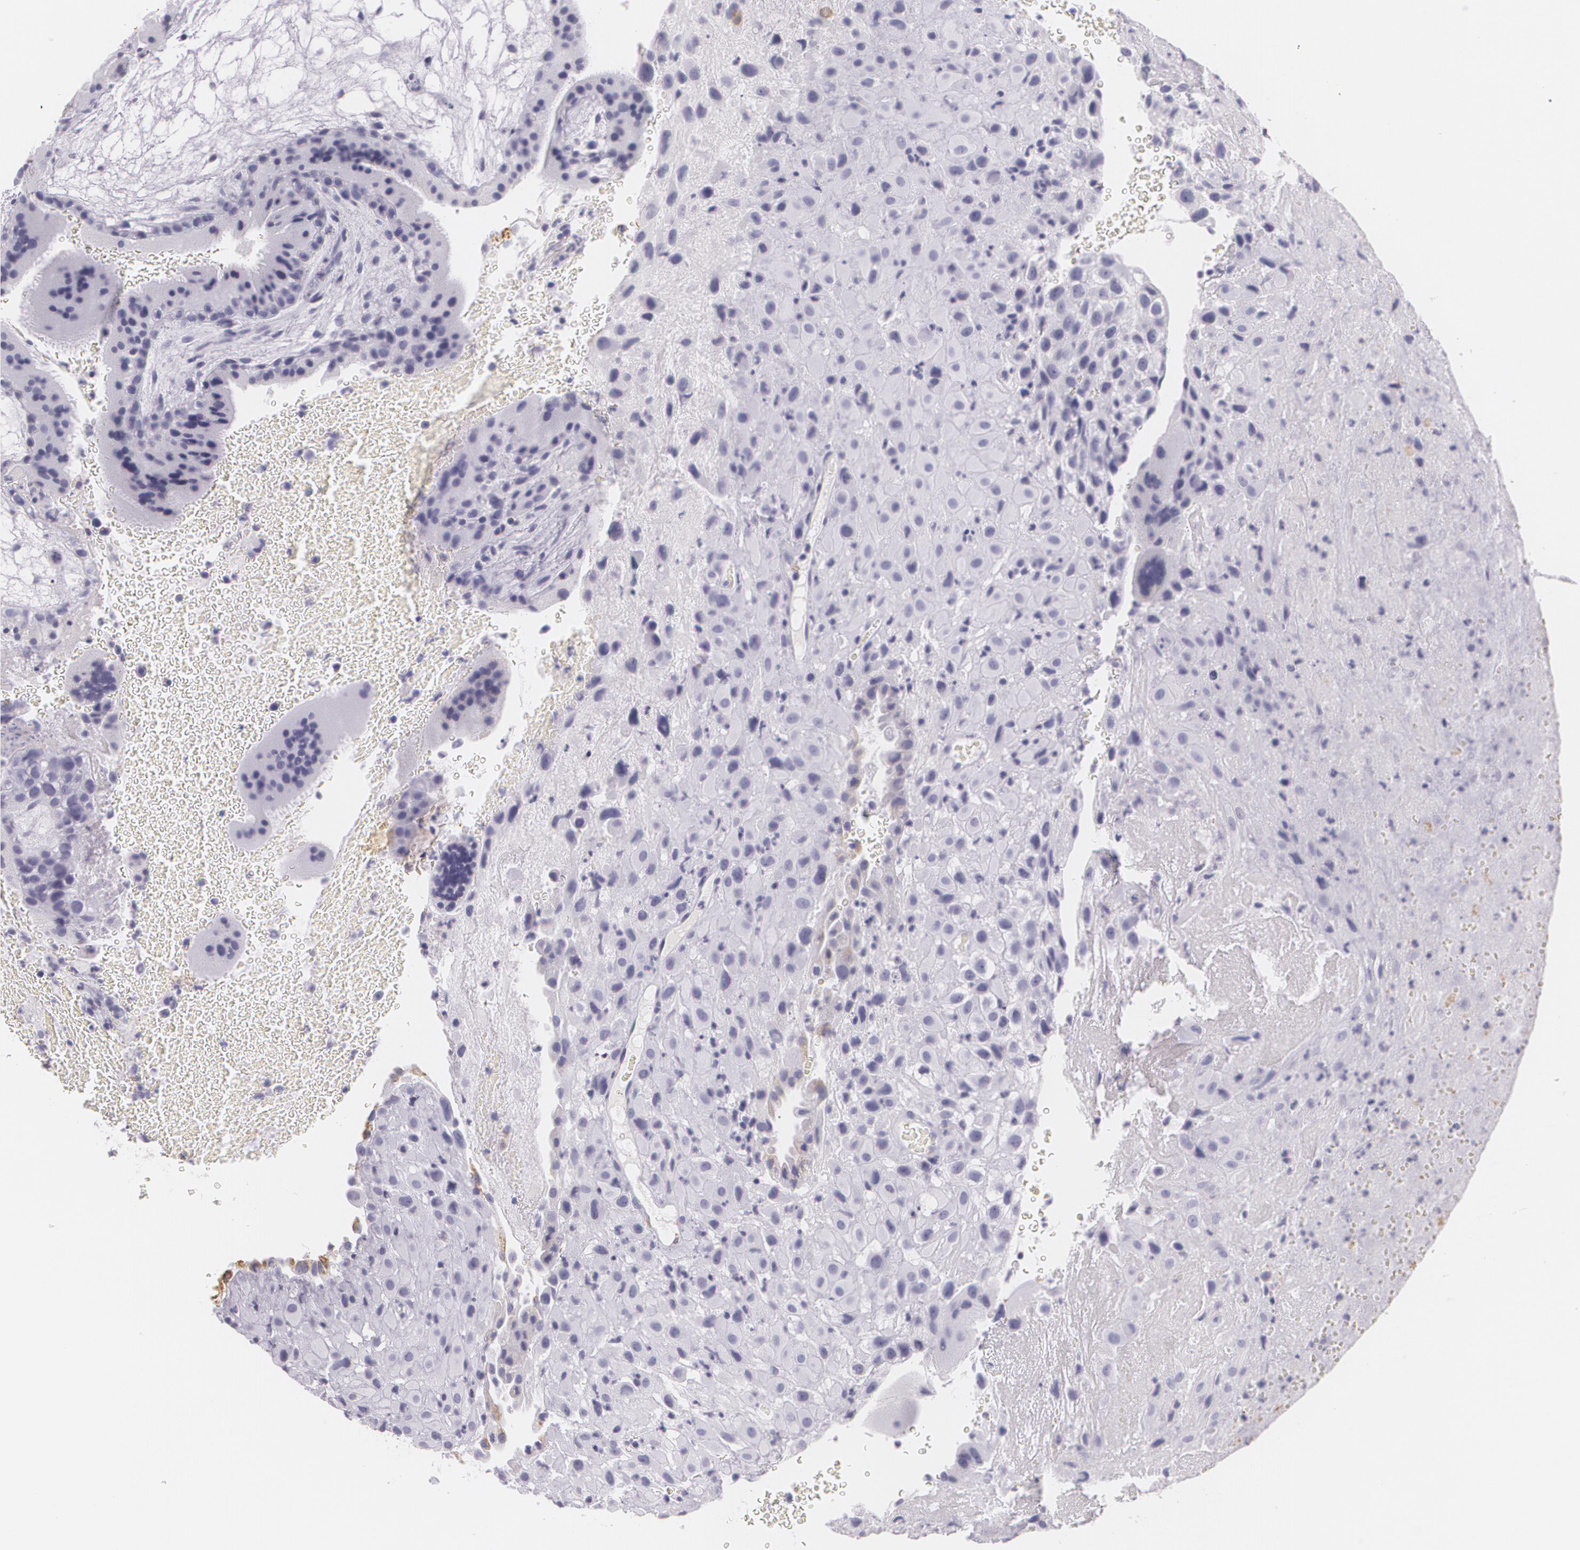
{"staining": {"intensity": "negative", "quantity": "none", "location": "none"}, "tissue": "placenta", "cell_type": "Decidual cells", "image_type": "normal", "snomed": [{"axis": "morphology", "description": "Normal tissue, NOS"}, {"axis": "topography", "description": "Placenta"}], "caption": "High magnification brightfield microscopy of normal placenta stained with DAB (3,3'-diaminobenzidine) (brown) and counterstained with hematoxylin (blue): decidual cells show no significant expression.", "gene": "DLG4", "patient": {"sex": "female", "age": 19}}